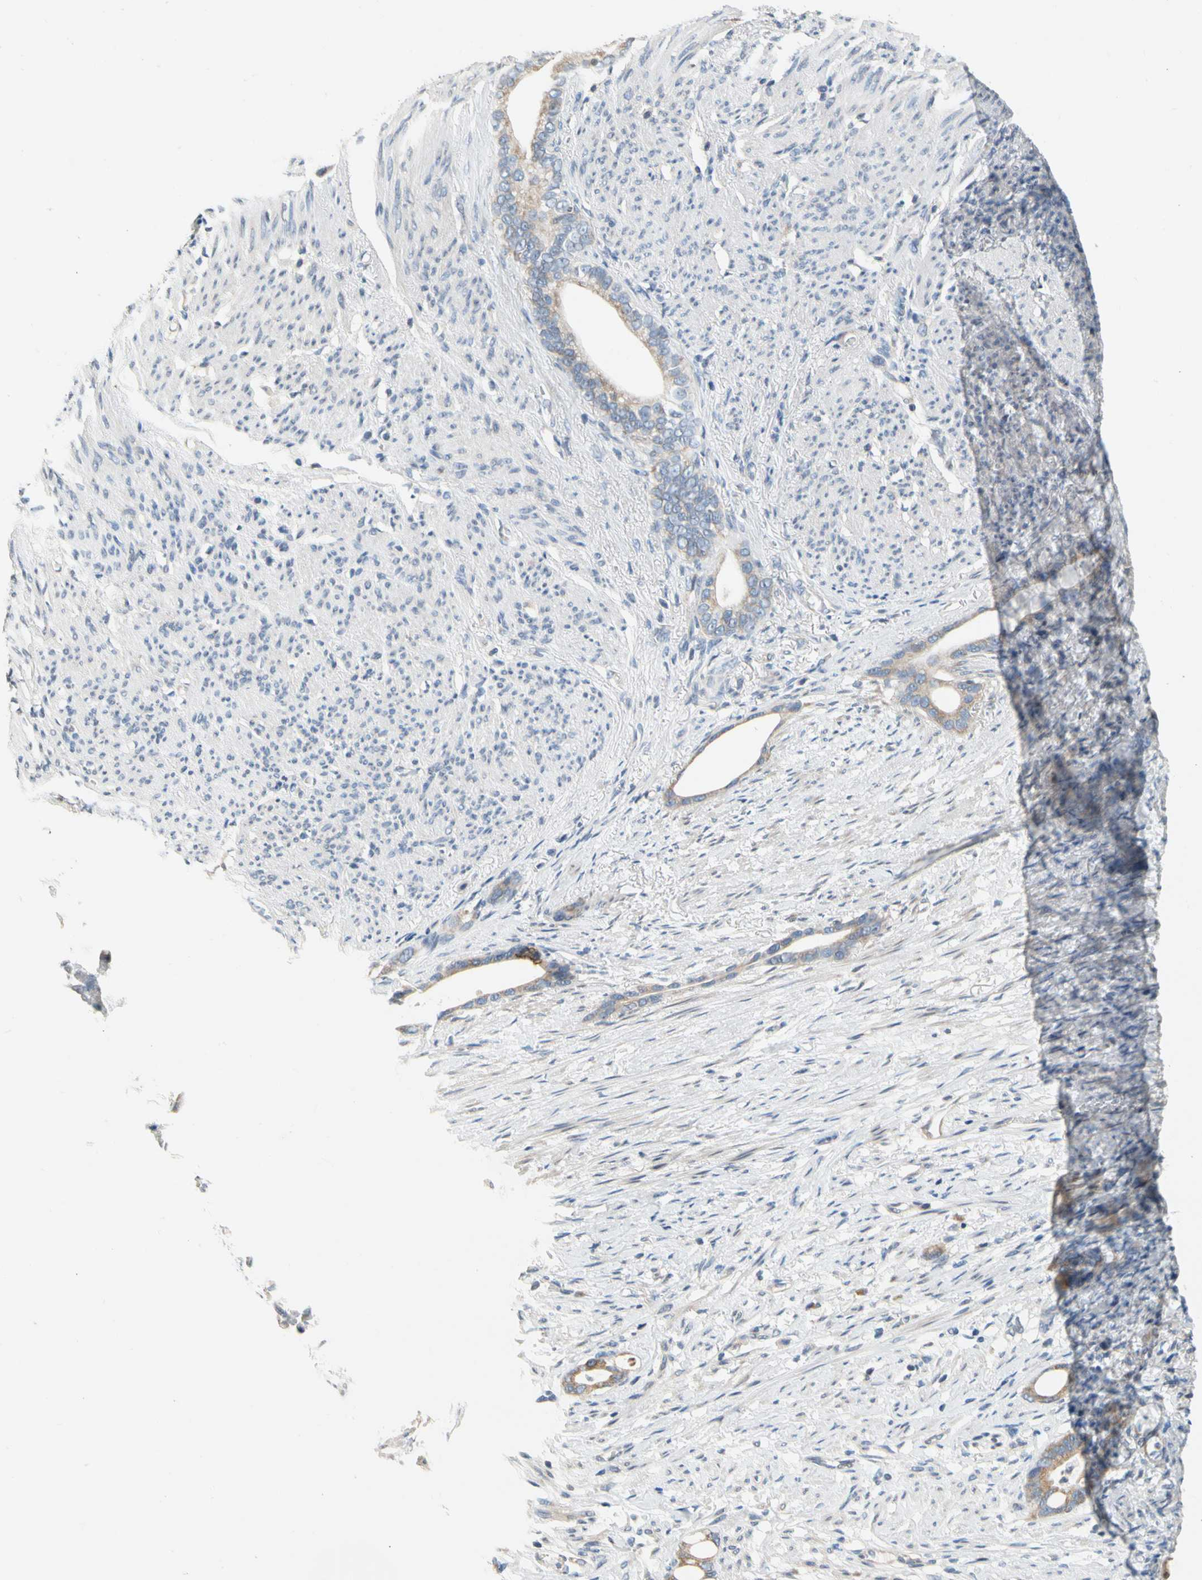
{"staining": {"intensity": "weak", "quantity": ">75%", "location": "cytoplasmic/membranous"}, "tissue": "stomach cancer", "cell_type": "Tumor cells", "image_type": "cancer", "snomed": [{"axis": "morphology", "description": "Adenocarcinoma, NOS"}, {"axis": "topography", "description": "Stomach"}], "caption": "Immunohistochemical staining of human stomach cancer demonstrates low levels of weak cytoplasmic/membranous protein staining in approximately >75% of tumor cells. The staining is performed using DAB brown chromogen to label protein expression. The nuclei are counter-stained blue using hematoxylin.", "gene": "SOX30", "patient": {"sex": "female", "age": 75}}